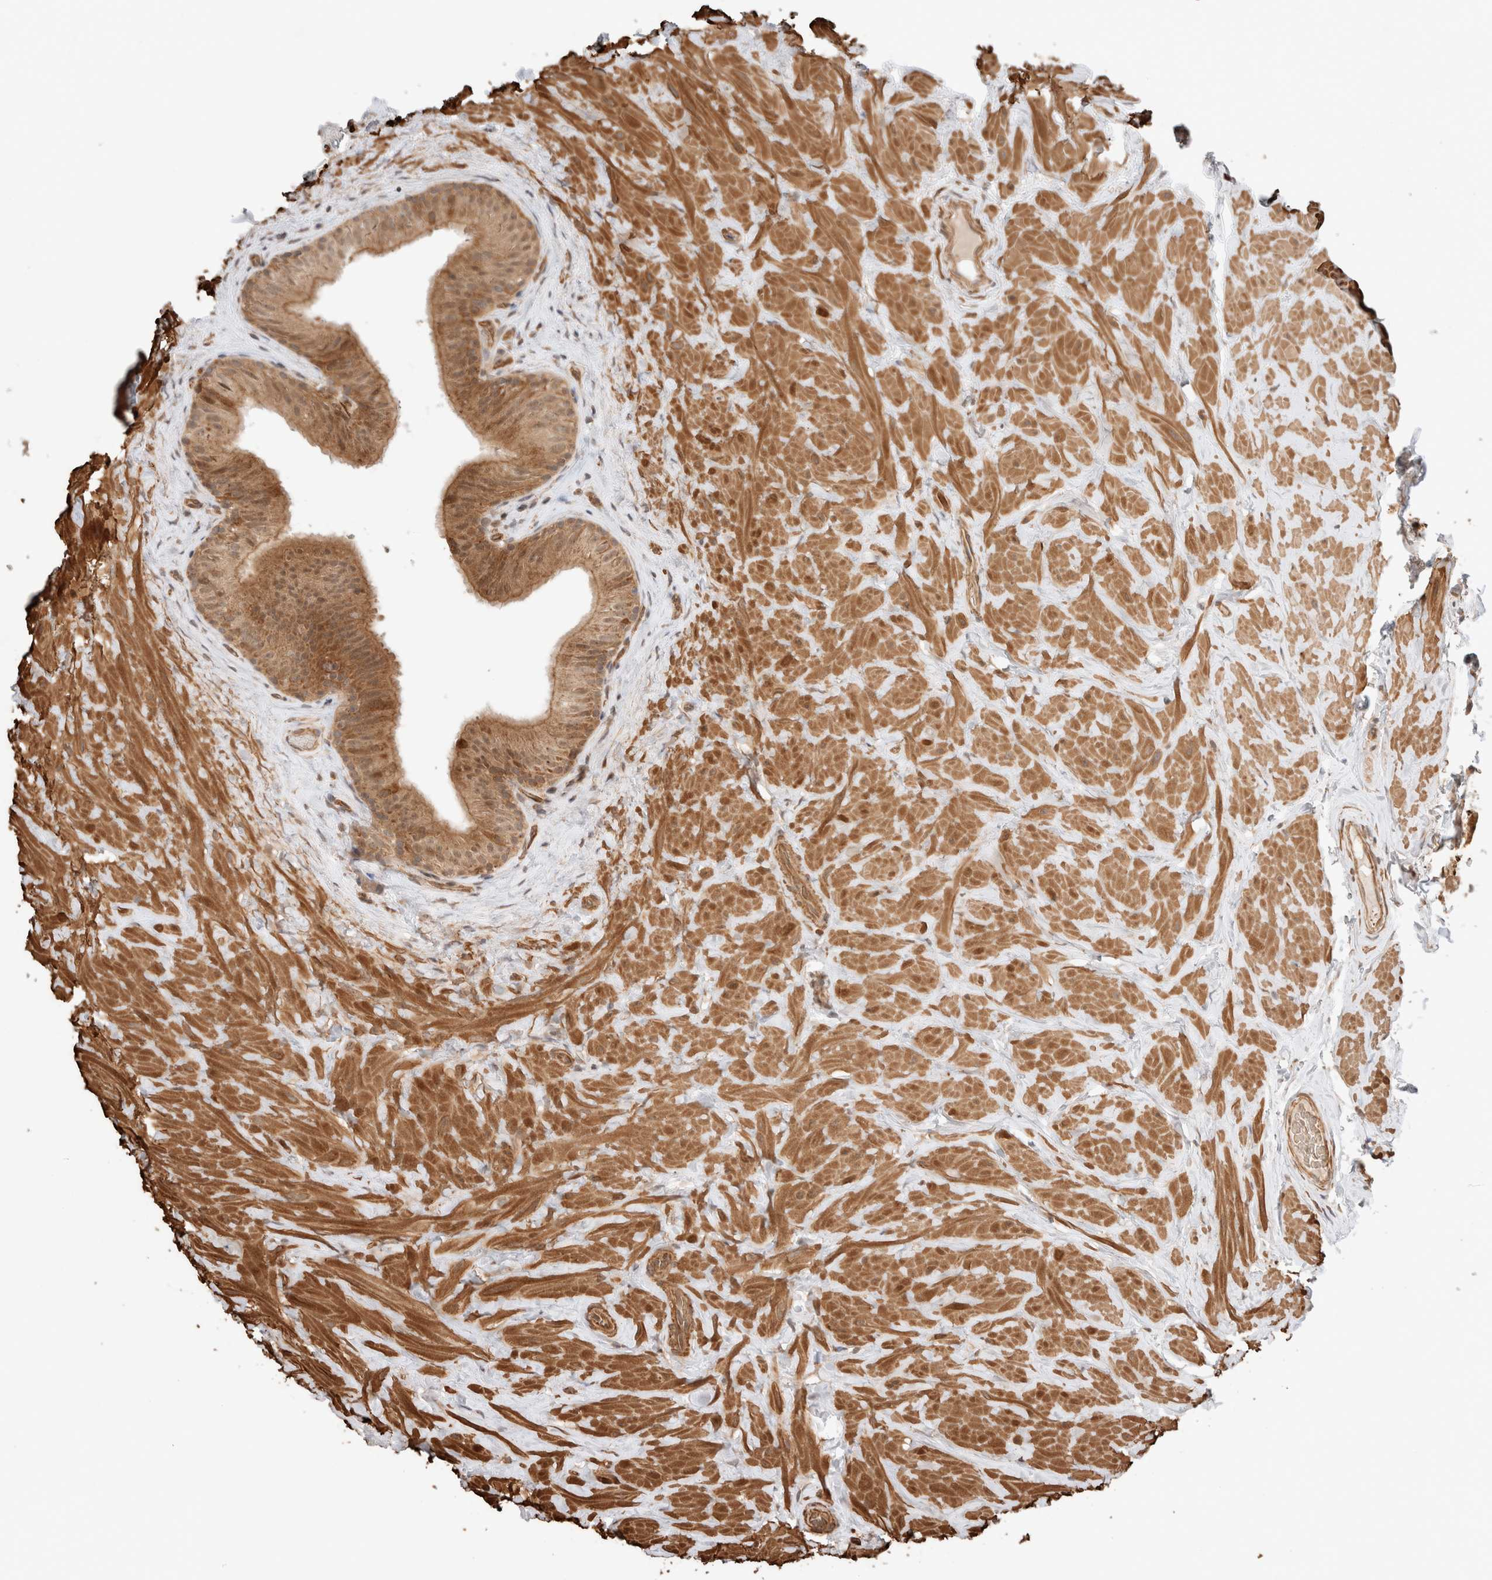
{"staining": {"intensity": "moderate", "quantity": ">75%", "location": "cytoplasmic/membranous,nuclear"}, "tissue": "epididymis", "cell_type": "Glandular cells", "image_type": "normal", "snomed": [{"axis": "morphology", "description": "Normal tissue, NOS"}, {"axis": "topography", "description": "Vascular tissue"}, {"axis": "topography", "description": "Epididymis"}], "caption": "Normal epididymis exhibits moderate cytoplasmic/membranous,nuclear positivity in about >75% of glandular cells, visualized by immunohistochemistry. (DAB IHC with brightfield microscopy, high magnification).", "gene": "ZNF649", "patient": {"sex": "male", "age": 49}}